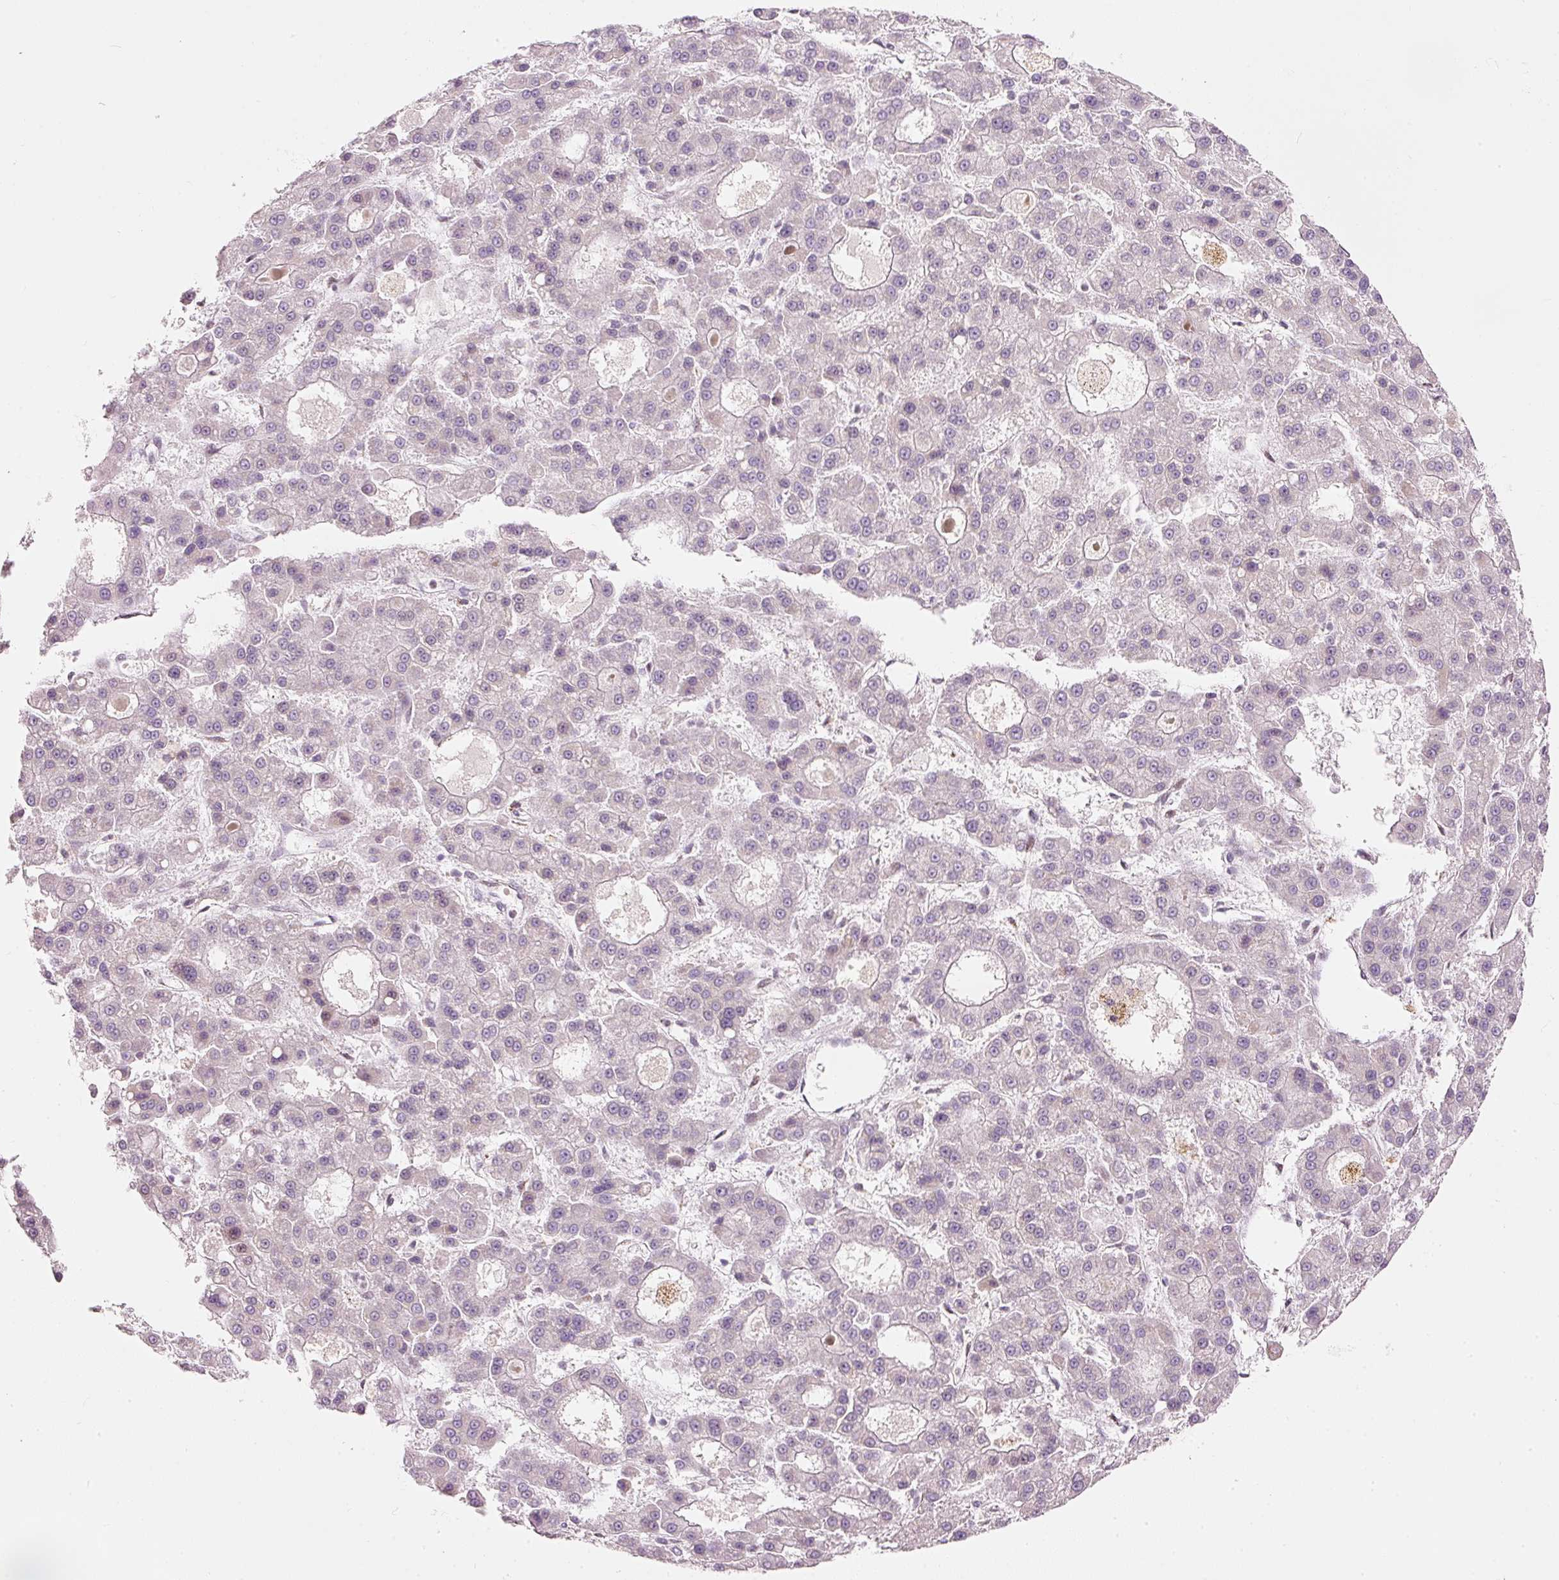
{"staining": {"intensity": "negative", "quantity": "none", "location": "none"}, "tissue": "liver cancer", "cell_type": "Tumor cells", "image_type": "cancer", "snomed": [{"axis": "morphology", "description": "Carcinoma, Hepatocellular, NOS"}, {"axis": "topography", "description": "Liver"}], "caption": "There is no significant expression in tumor cells of liver cancer (hepatocellular carcinoma).", "gene": "RNF39", "patient": {"sex": "male", "age": 70}}